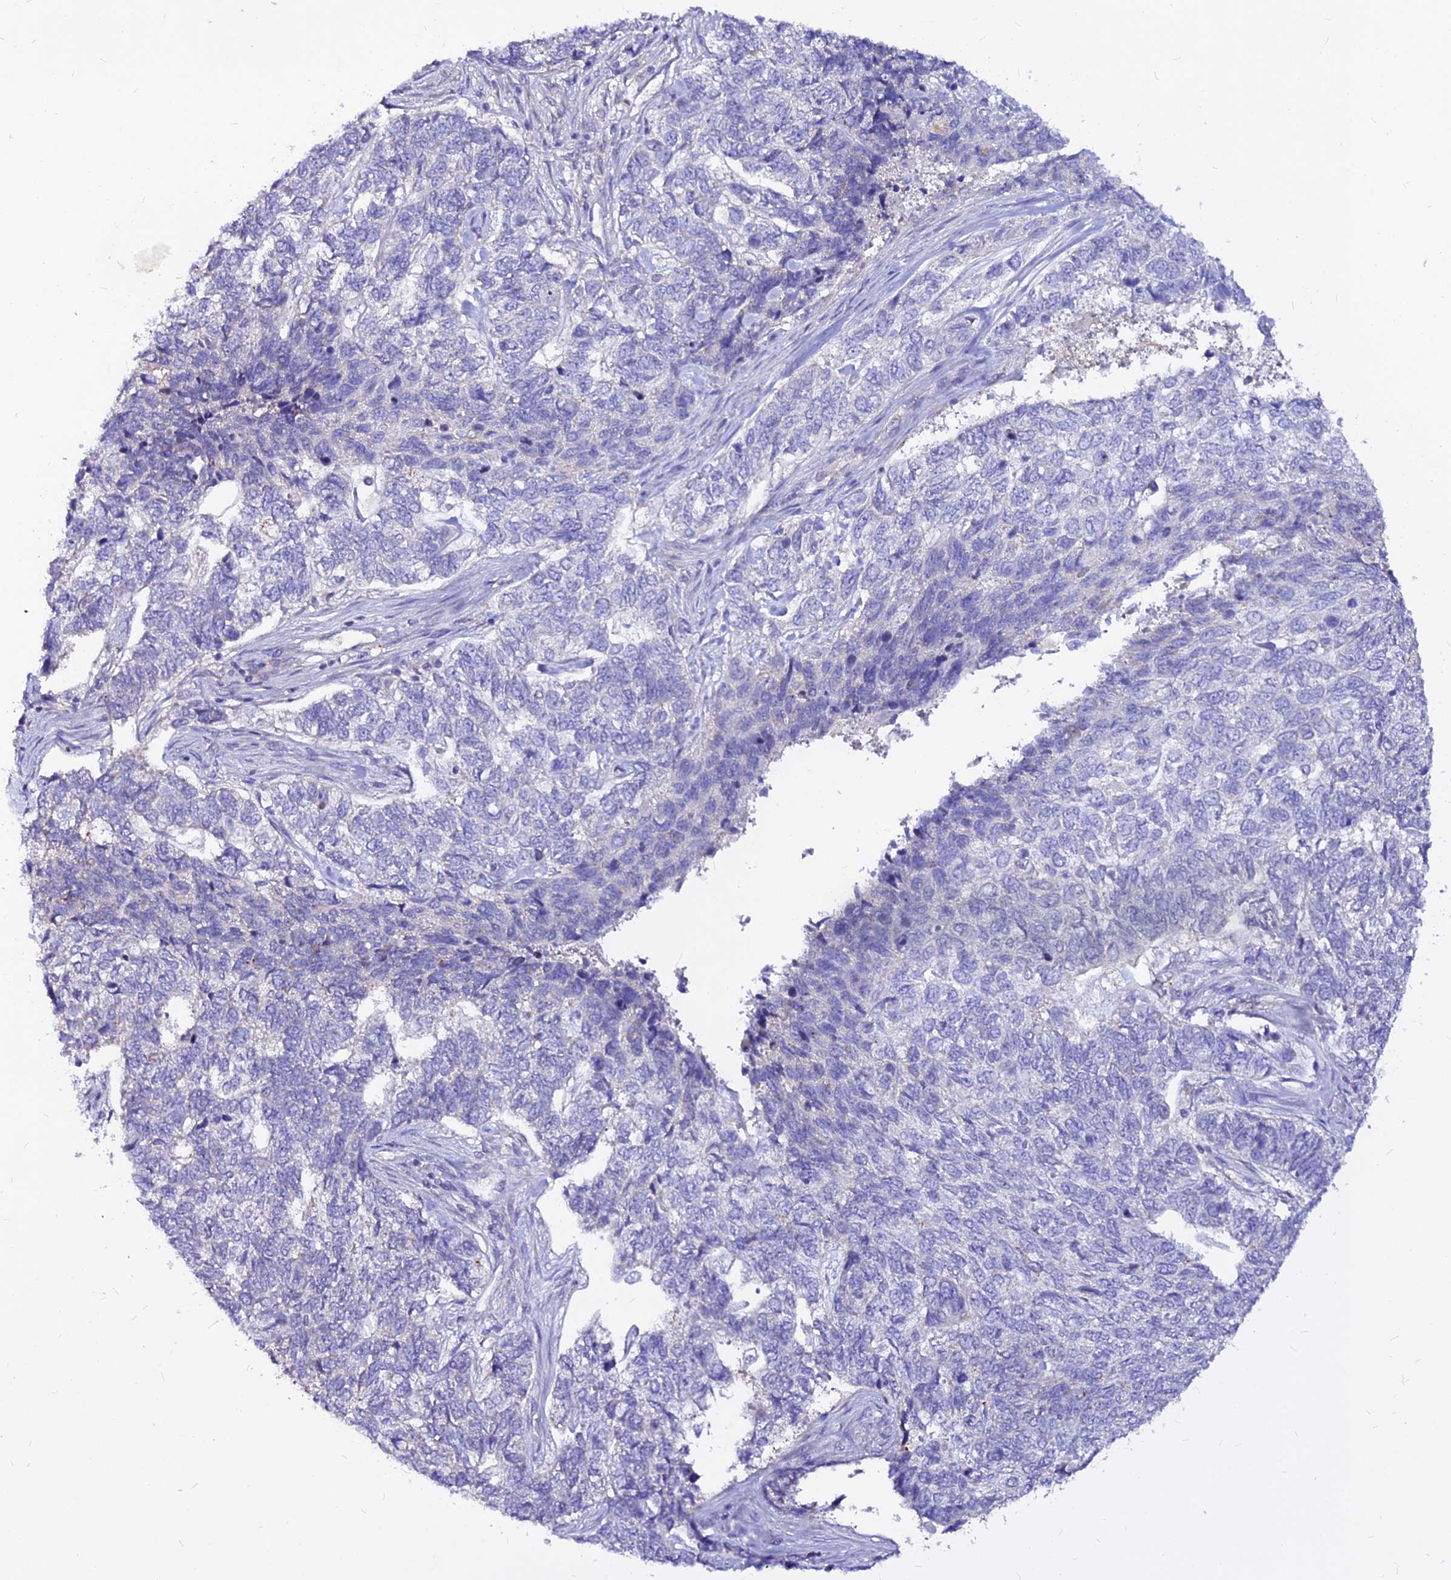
{"staining": {"intensity": "negative", "quantity": "none", "location": "none"}, "tissue": "skin cancer", "cell_type": "Tumor cells", "image_type": "cancer", "snomed": [{"axis": "morphology", "description": "Basal cell carcinoma"}, {"axis": "topography", "description": "Skin"}], "caption": "Tumor cells show no significant expression in skin basal cell carcinoma. The staining is performed using DAB brown chromogen with nuclei counter-stained in using hematoxylin.", "gene": "CZIB", "patient": {"sex": "female", "age": 65}}